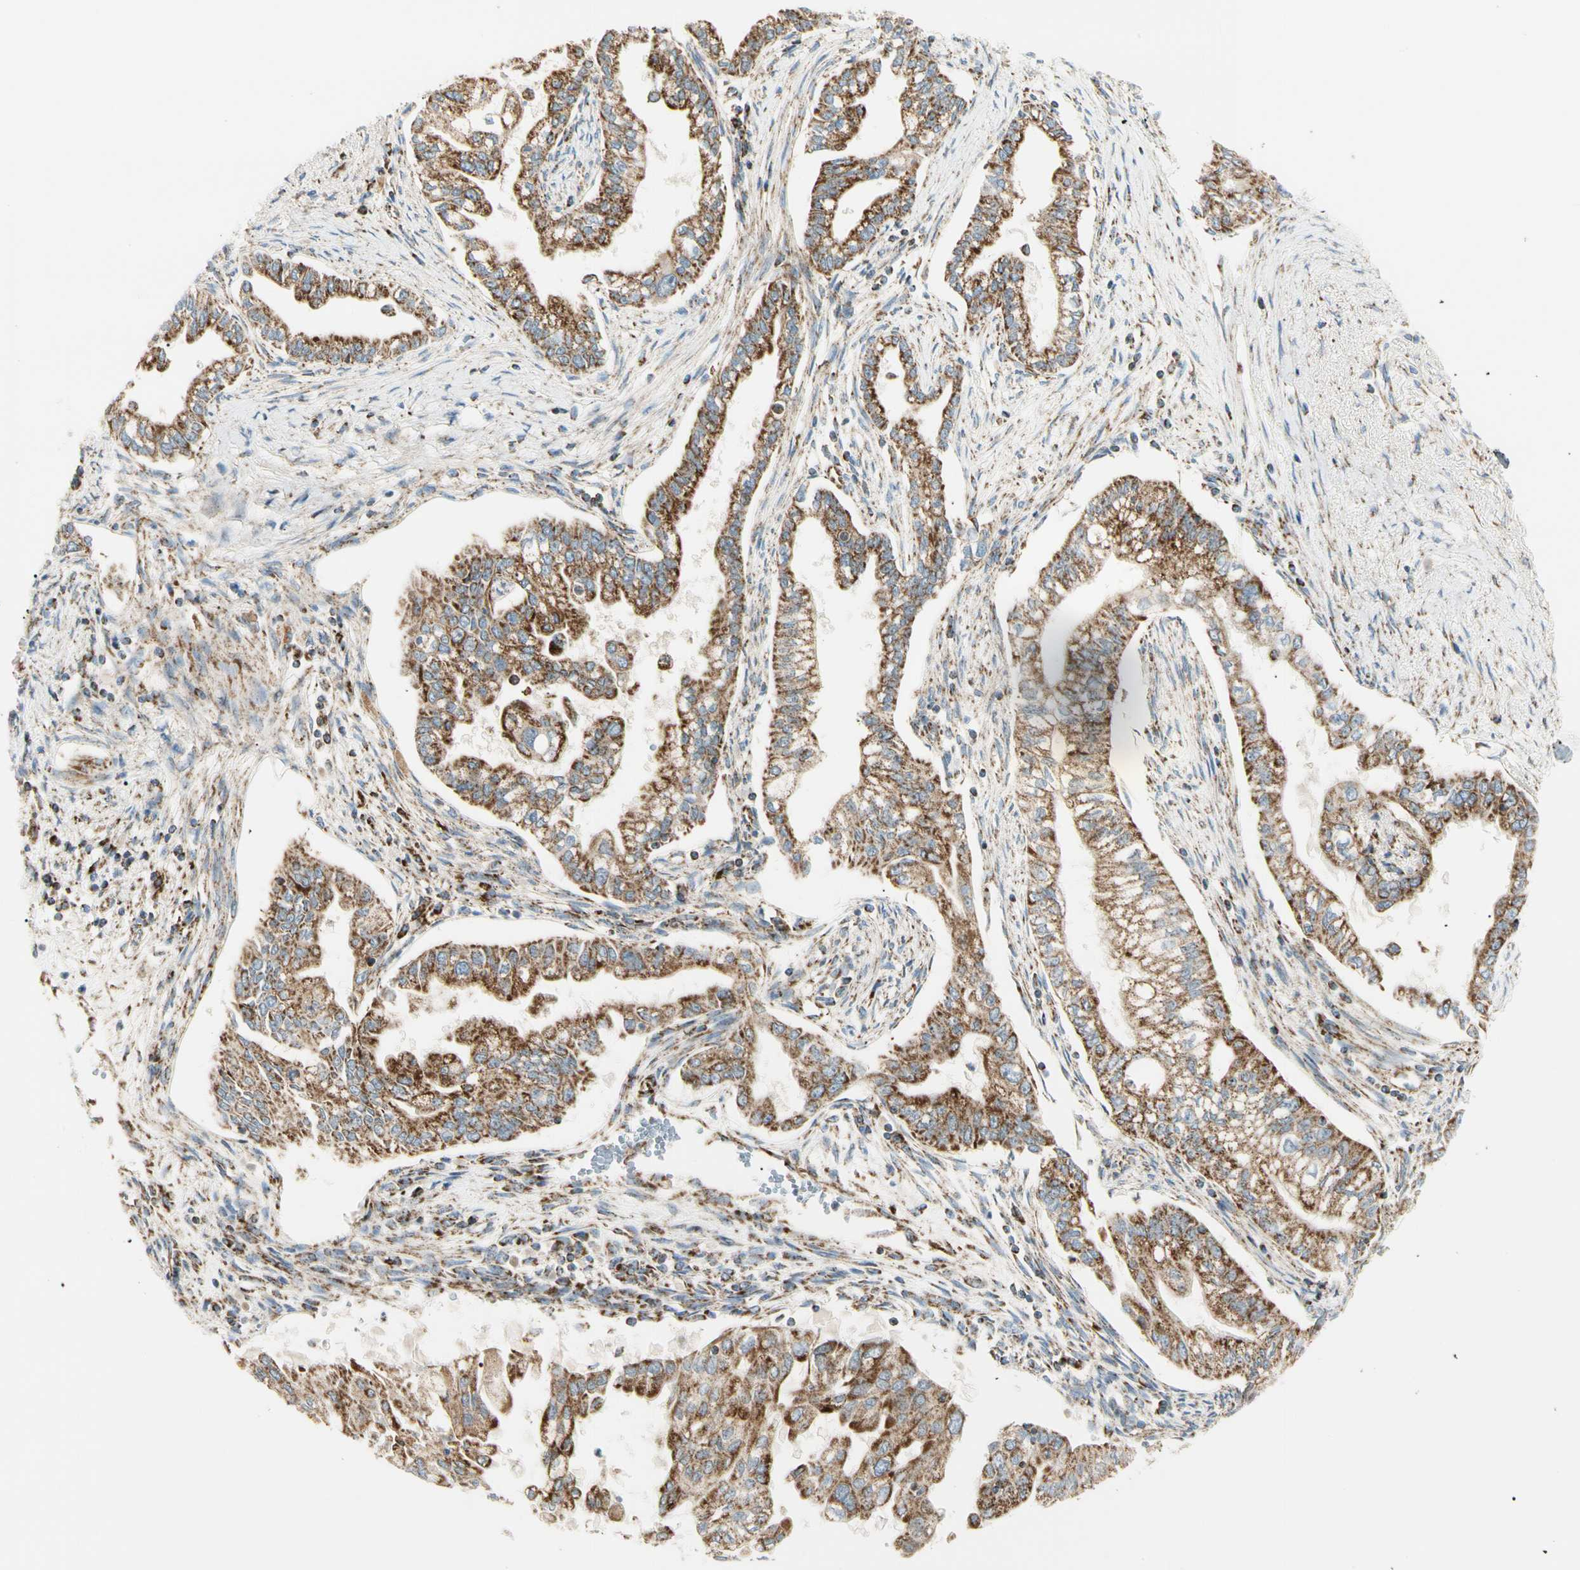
{"staining": {"intensity": "strong", "quantity": ">75%", "location": "cytoplasmic/membranous"}, "tissue": "pancreatic cancer", "cell_type": "Tumor cells", "image_type": "cancer", "snomed": [{"axis": "morphology", "description": "Normal tissue, NOS"}, {"axis": "topography", "description": "Pancreas"}], "caption": "The histopathology image displays immunohistochemical staining of pancreatic cancer. There is strong cytoplasmic/membranous positivity is seen in about >75% of tumor cells.", "gene": "TBC1D10A", "patient": {"sex": "male", "age": 42}}